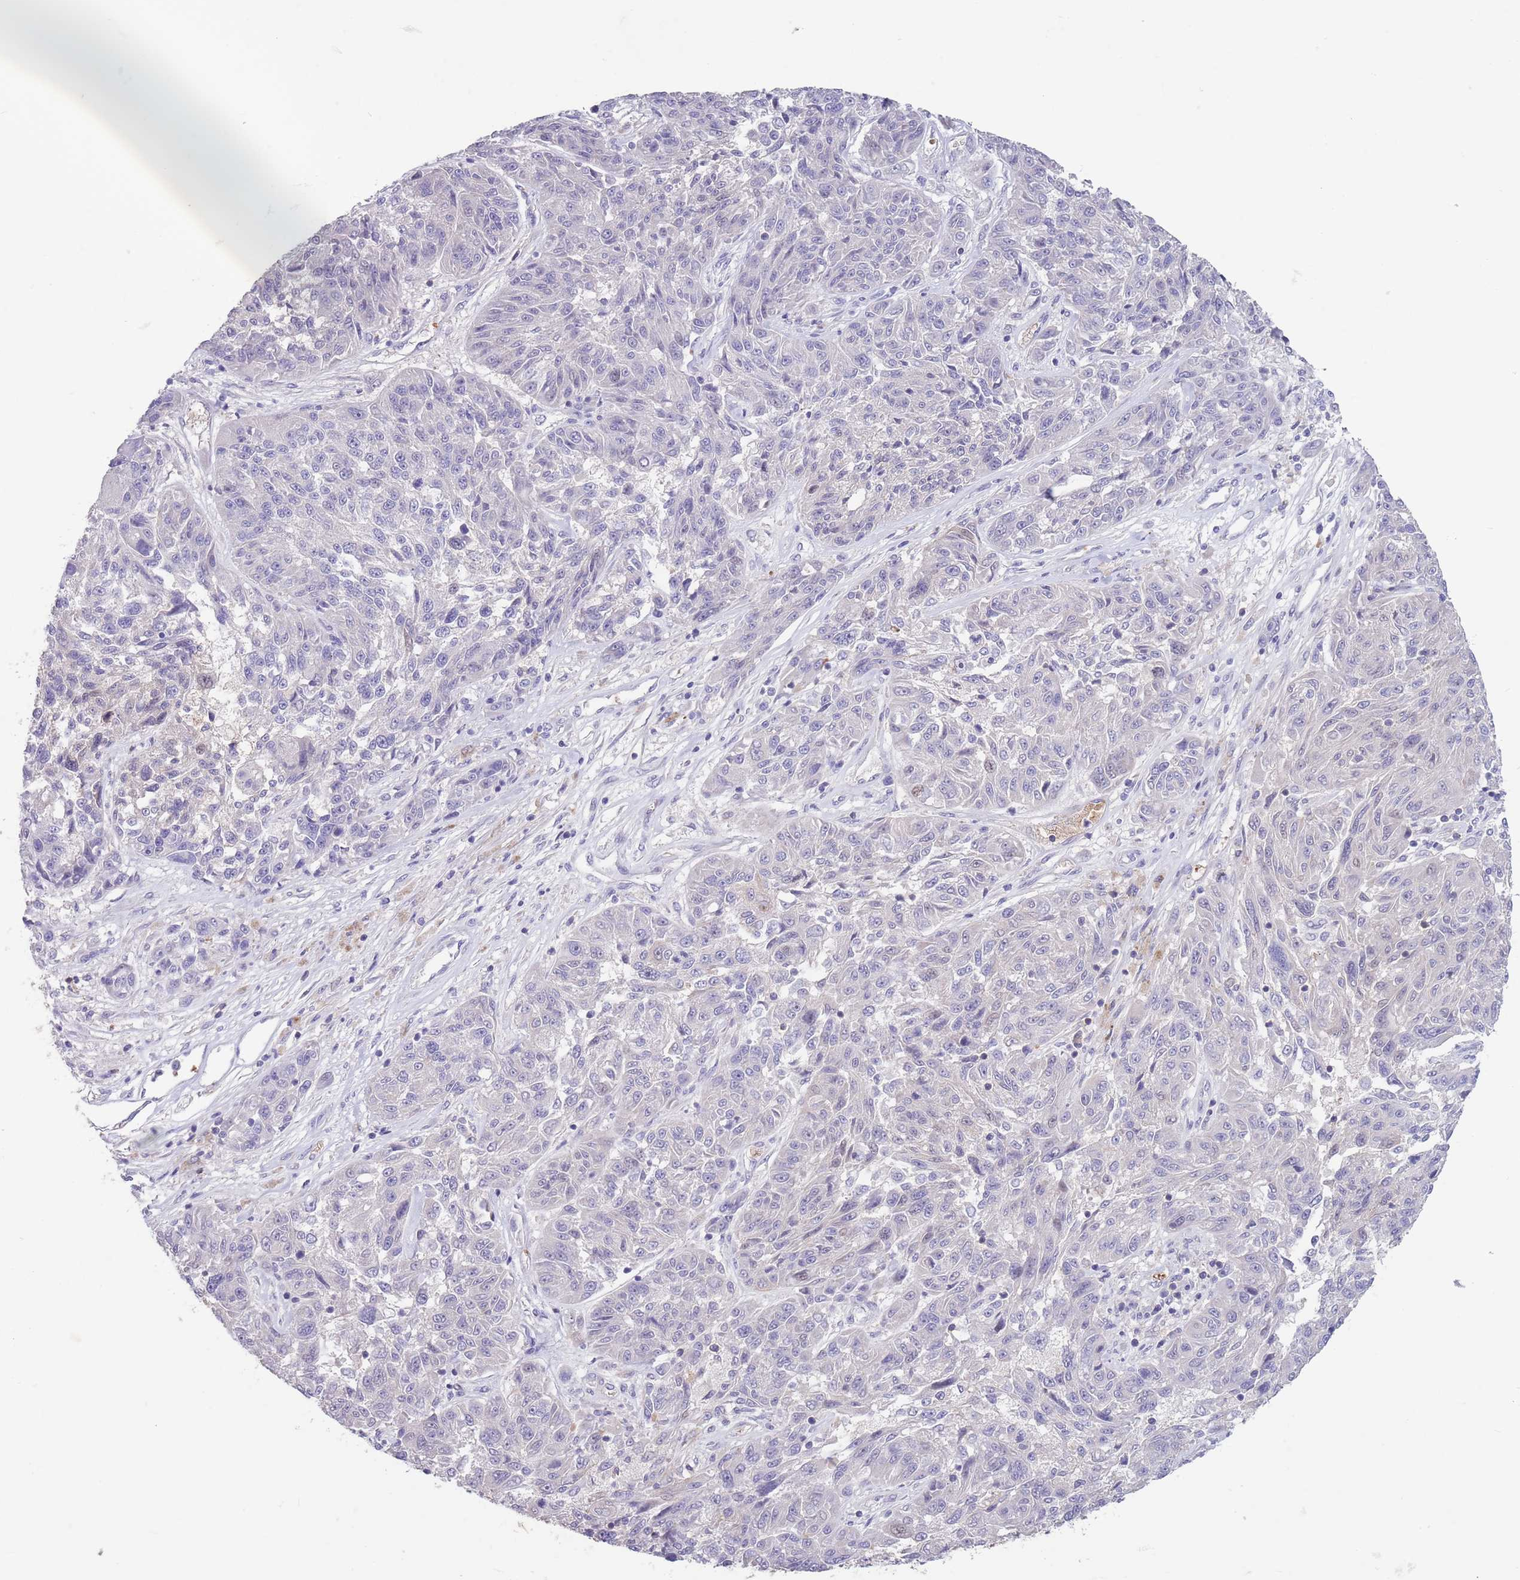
{"staining": {"intensity": "negative", "quantity": "none", "location": "none"}, "tissue": "melanoma", "cell_type": "Tumor cells", "image_type": "cancer", "snomed": [{"axis": "morphology", "description": "Malignant melanoma, NOS"}, {"axis": "topography", "description": "Skin"}], "caption": "High magnification brightfield microscopy of melanoma stained with DAB (brown) and counterstained with hematoxylin (blue): tumor cells show no significant positivity.", "gene": "ZNF14", "patient": {"sex": "male", "age": 53}}